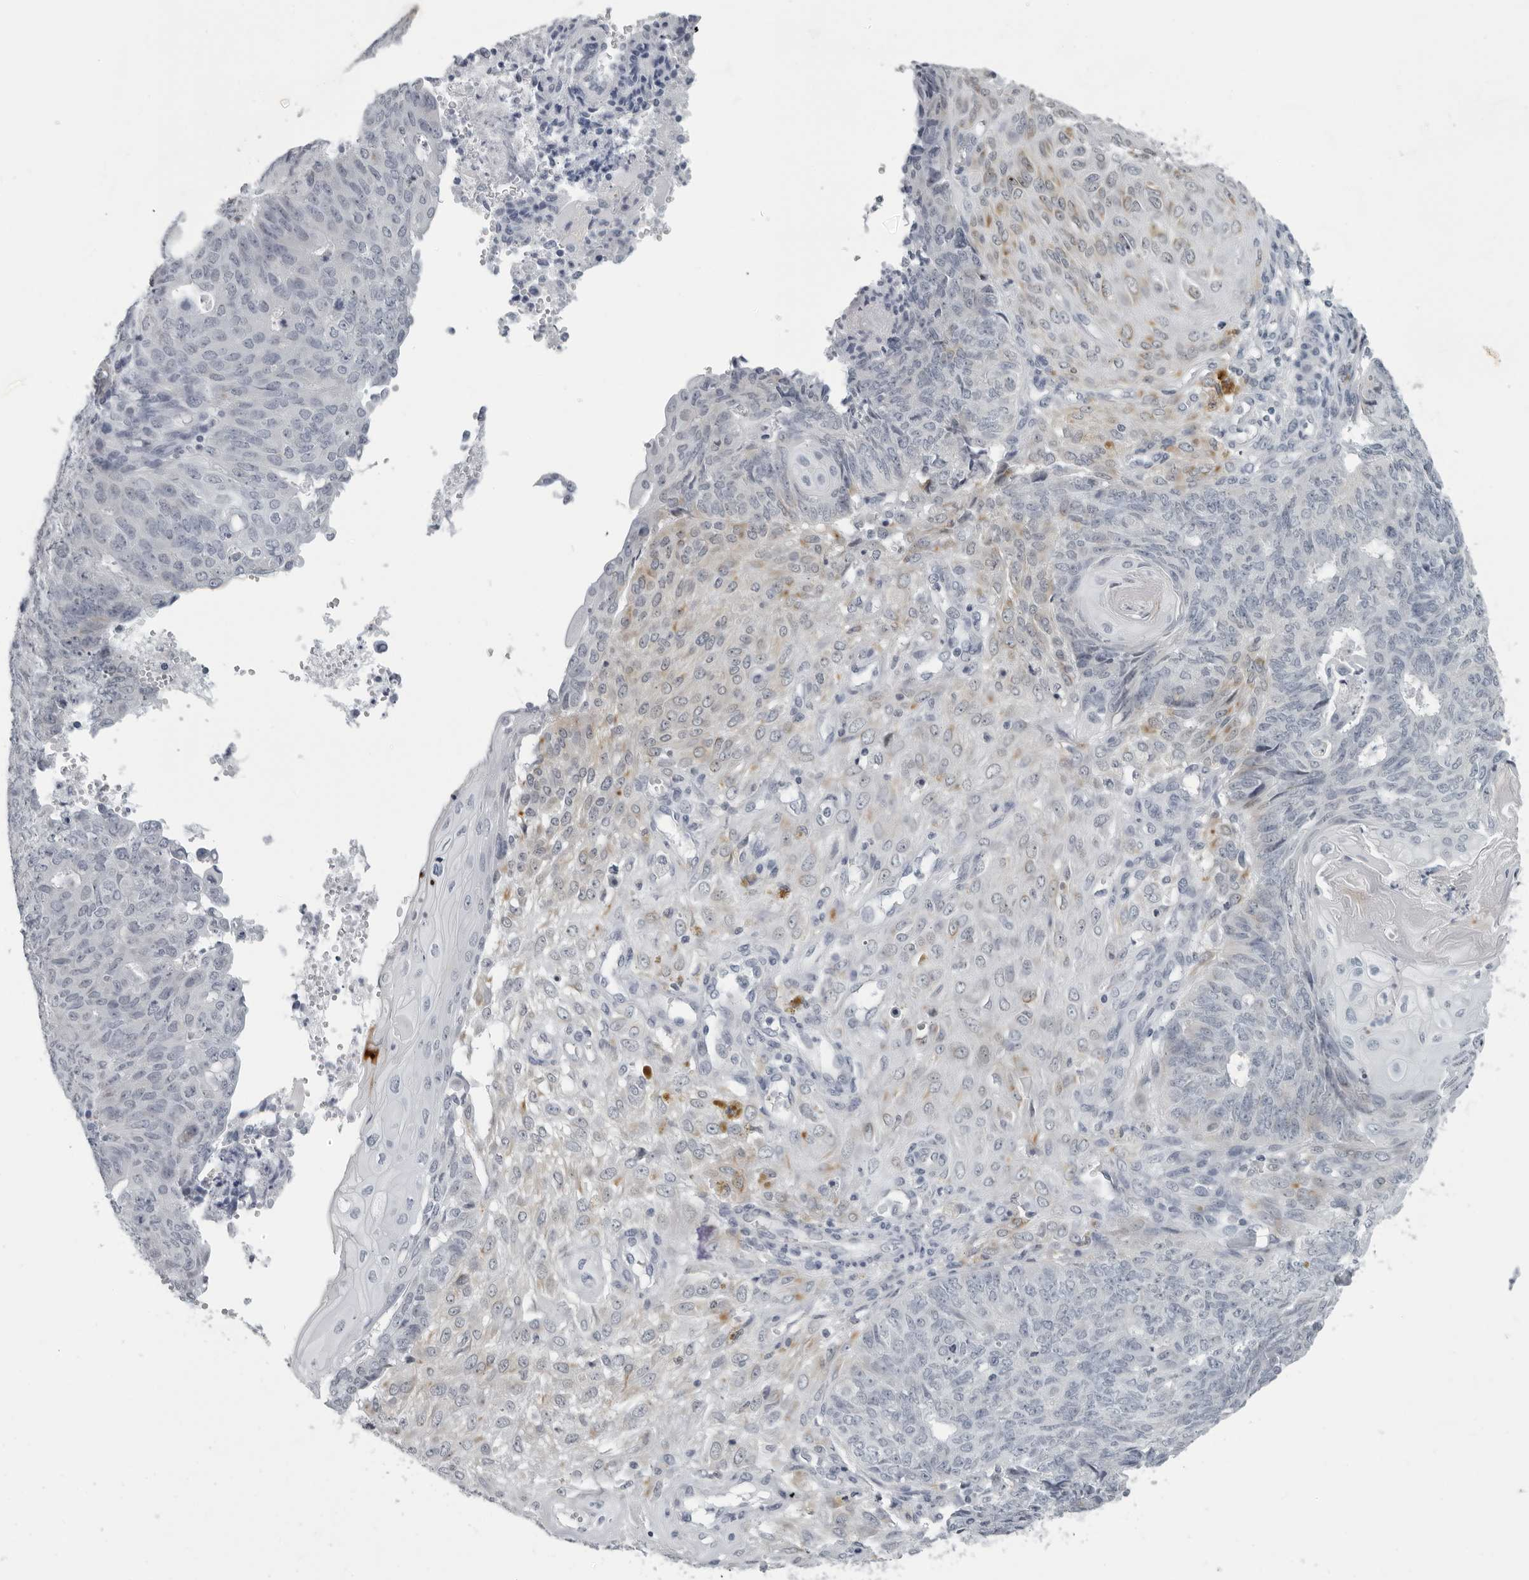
{"staining": {"intensity": "weak", "quantity": "<25%", "location": "cytoplasmic/membranous"}, "tissue": "endometrial cancer", "cell_type": "Tumor cells", "image_type": "cancer", "snomed": [{"axis": "morphology", "description": "Adenocarcinoma, NOS"}, {"axis": "topography", "description": "Endometrium"}], "caption": "Endometrial cancer (adenocarcinoma) was stained to show a protein in brown. There is no significant positivity in tumor cells.", "gene": "OPLAH", "patient": {"sex": "female", "age": 32}}